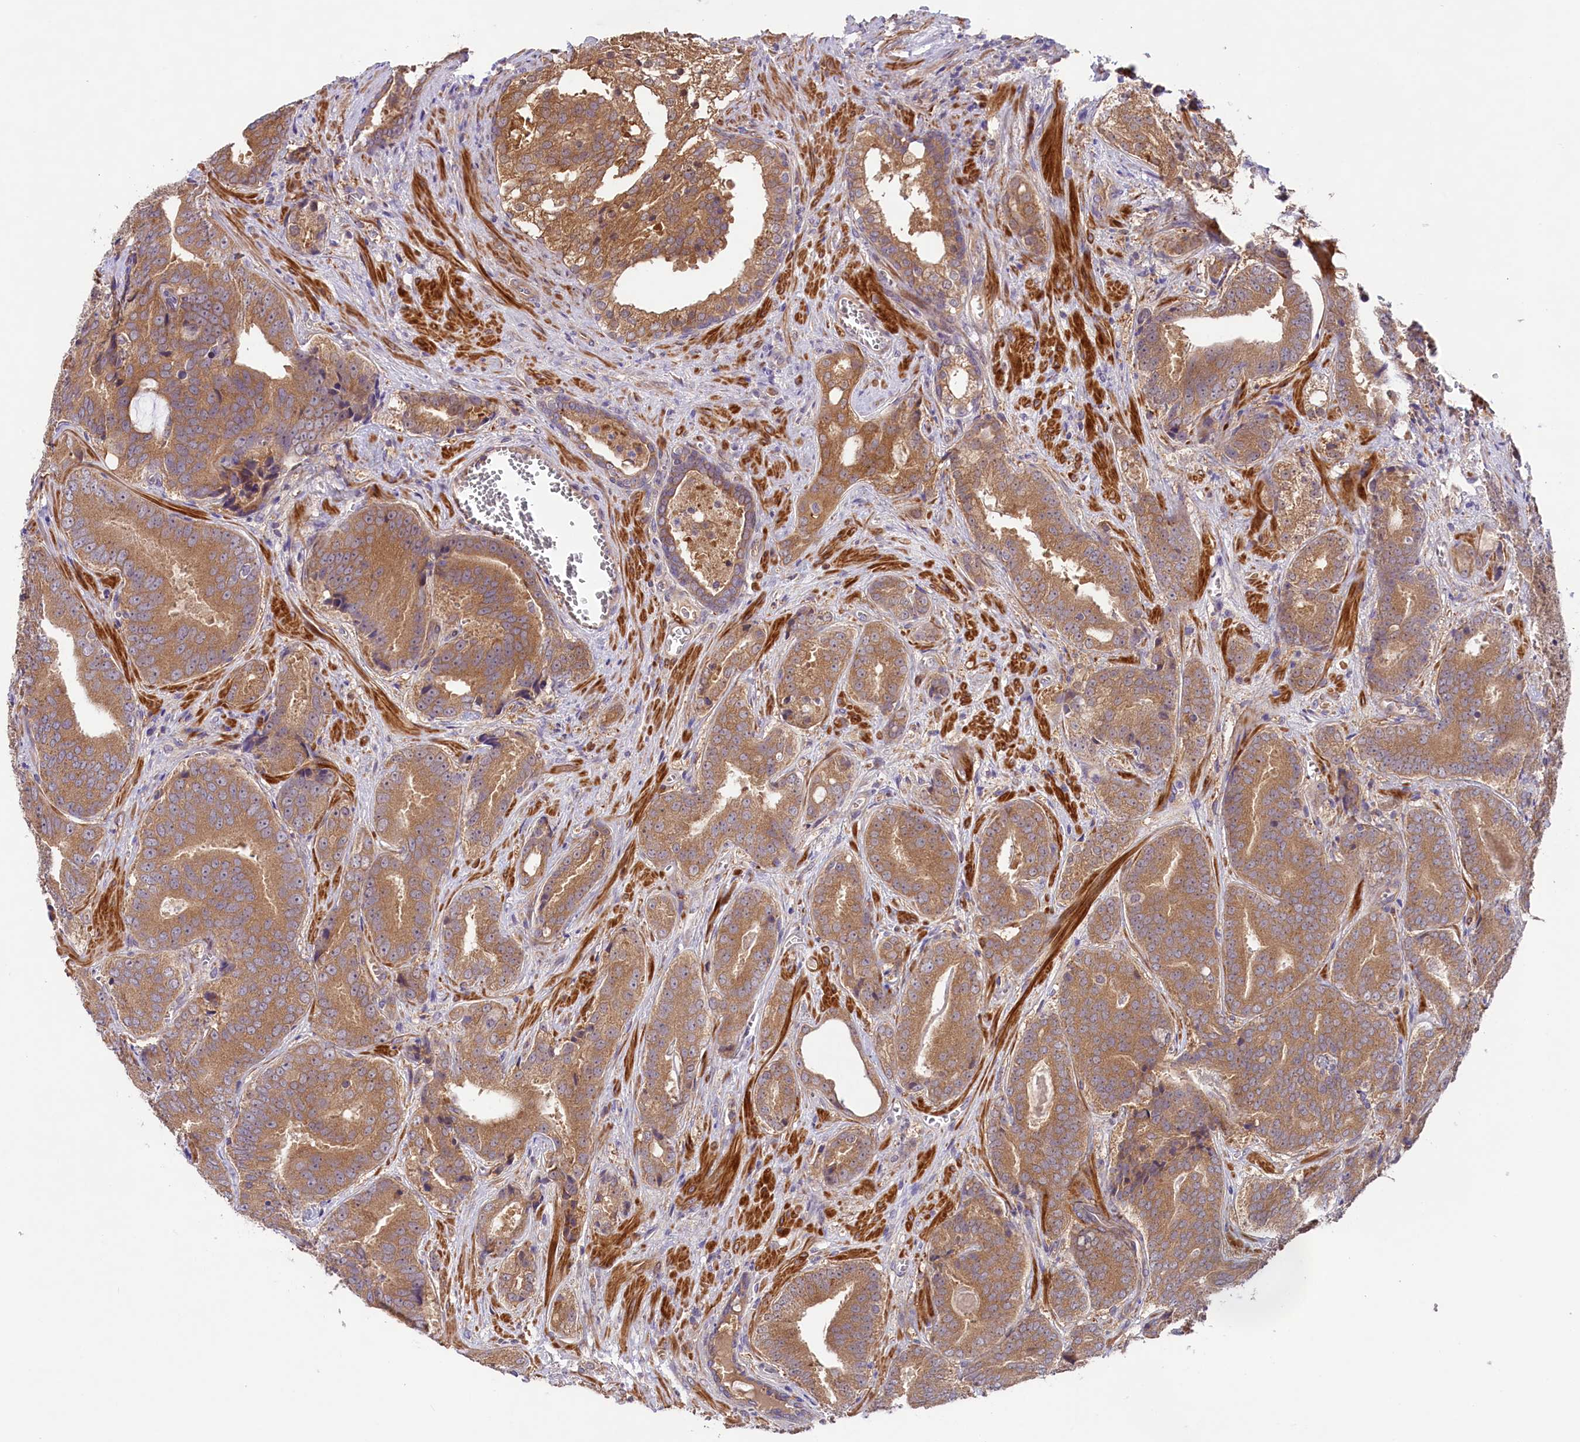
{"staining": {"intensity": "moderate", "quantity": ">75%", "location": "cytoplasmic/membranous"}, "tissue": "prostate cancer", "cell_type": "Tumor cells", "image_type": "cancer", "snomed": [{"axis": "morphology", "description": "Adenocarcinoma, High grade"}, {"axis": "topography", "description": "Prostate"}], "caption": "The immunohistochemical stain labels moderate cytoplasmic/membranous staining in tumor cells of prostate high-grade adenocarcinoma tissue. The protein of interest is stained brown, and the nuclei are stained in blue (DAB IHC with brightfield microscopy, high magnification).", "gene": "COG8", "patient": {"sex": "male", "age": 55}}